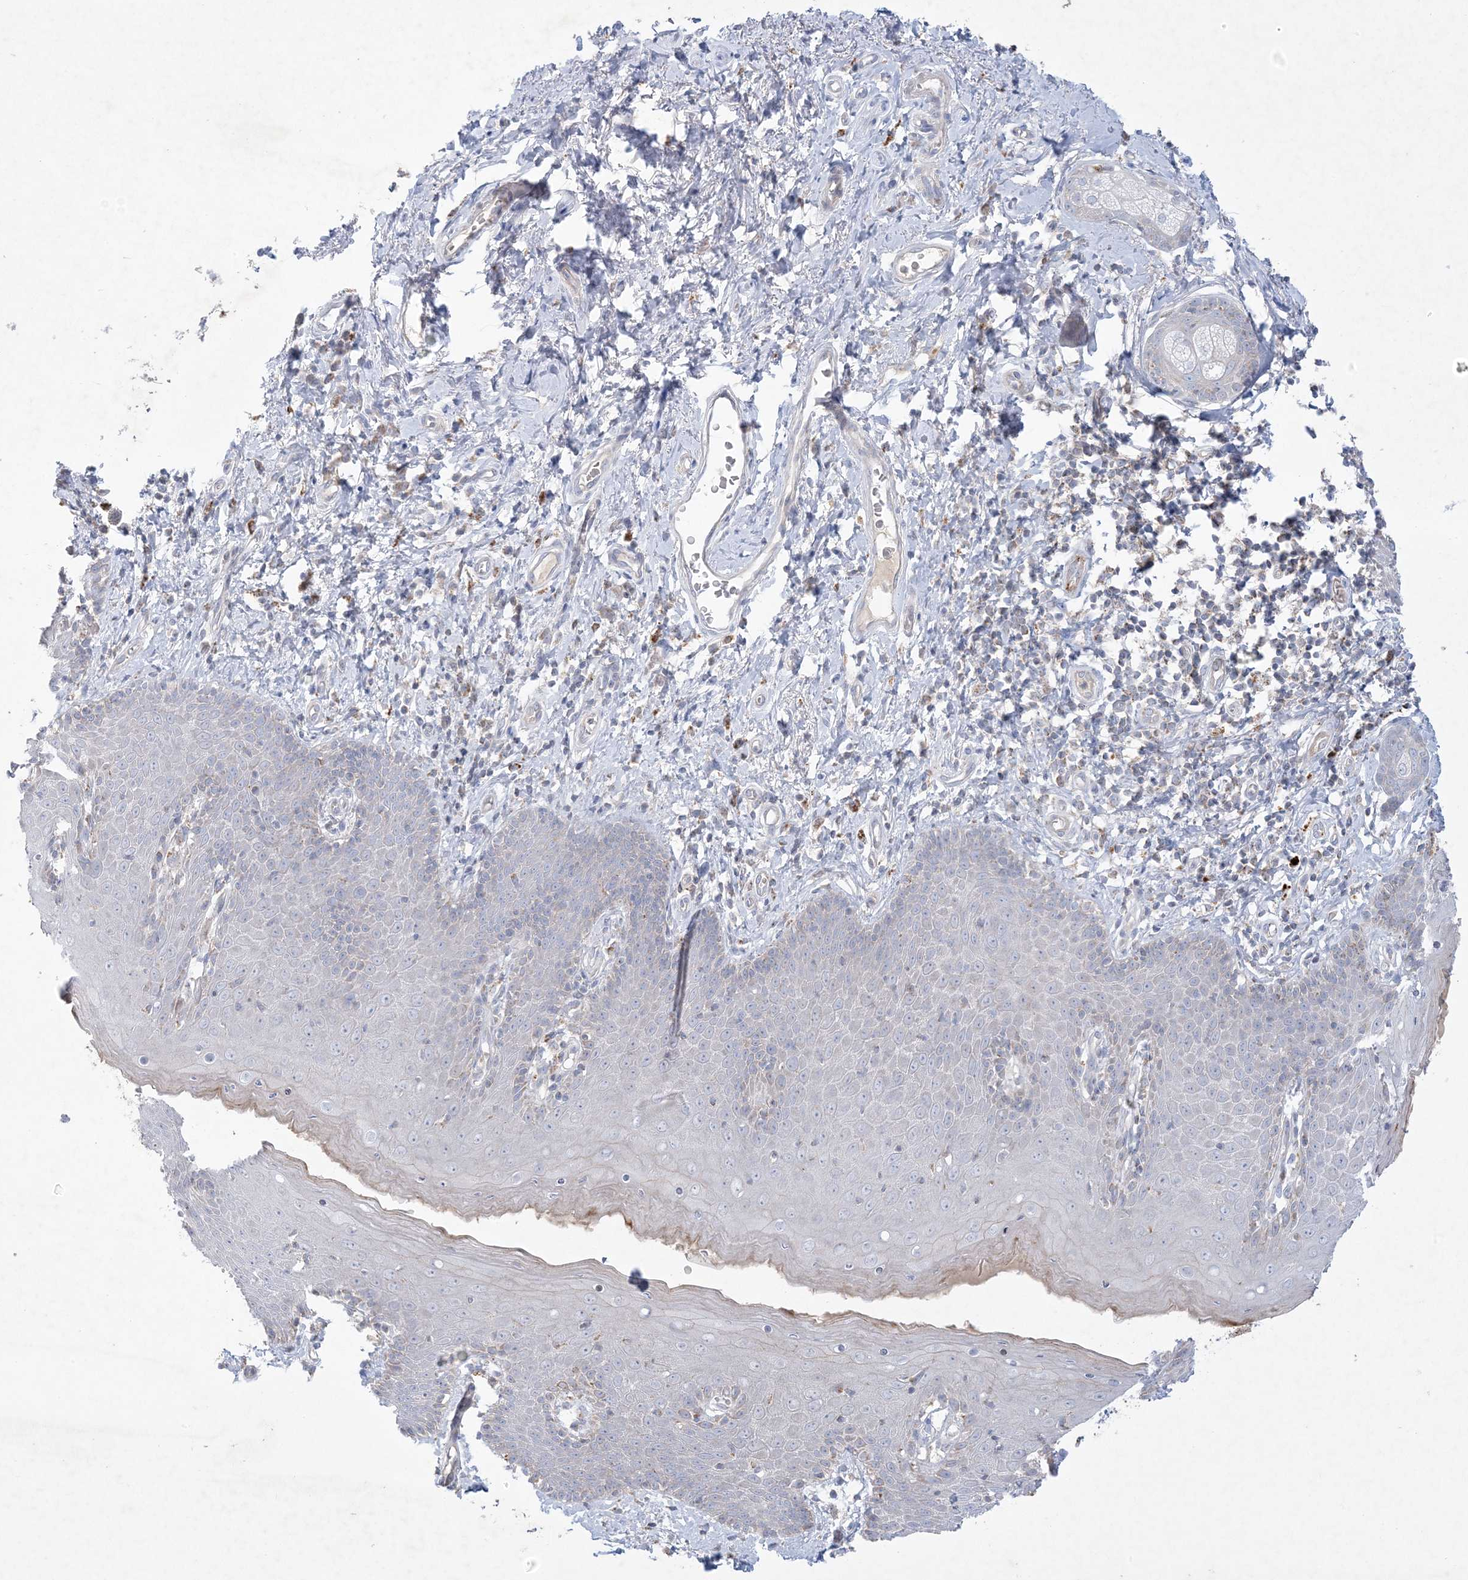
{"staining": {"intensity": "moderate", "quantity": "<25%", "location": "cytoplasmic/membranous"}, "tissue": "skin", "cell_type": "Epidermal cells", "image_type": "normal", "snomed": [{"axis": "morphology", "description": "Normal tissue, NOS"}, {"axis": "topography", "description": "Vulva"}], "caption": "Immunohistochemical staining of benign human skin reveals <25% levels of moderate cytoplasmic/membranous protein expression in approximately <25% of epidermal cells. The staining was performed using DAB, with brown indicating positive protein expression. Nuclei are stained blue with hematoxylin.", "gene": "KCTD6", "patient": {"sex": "female", "age": 66}}